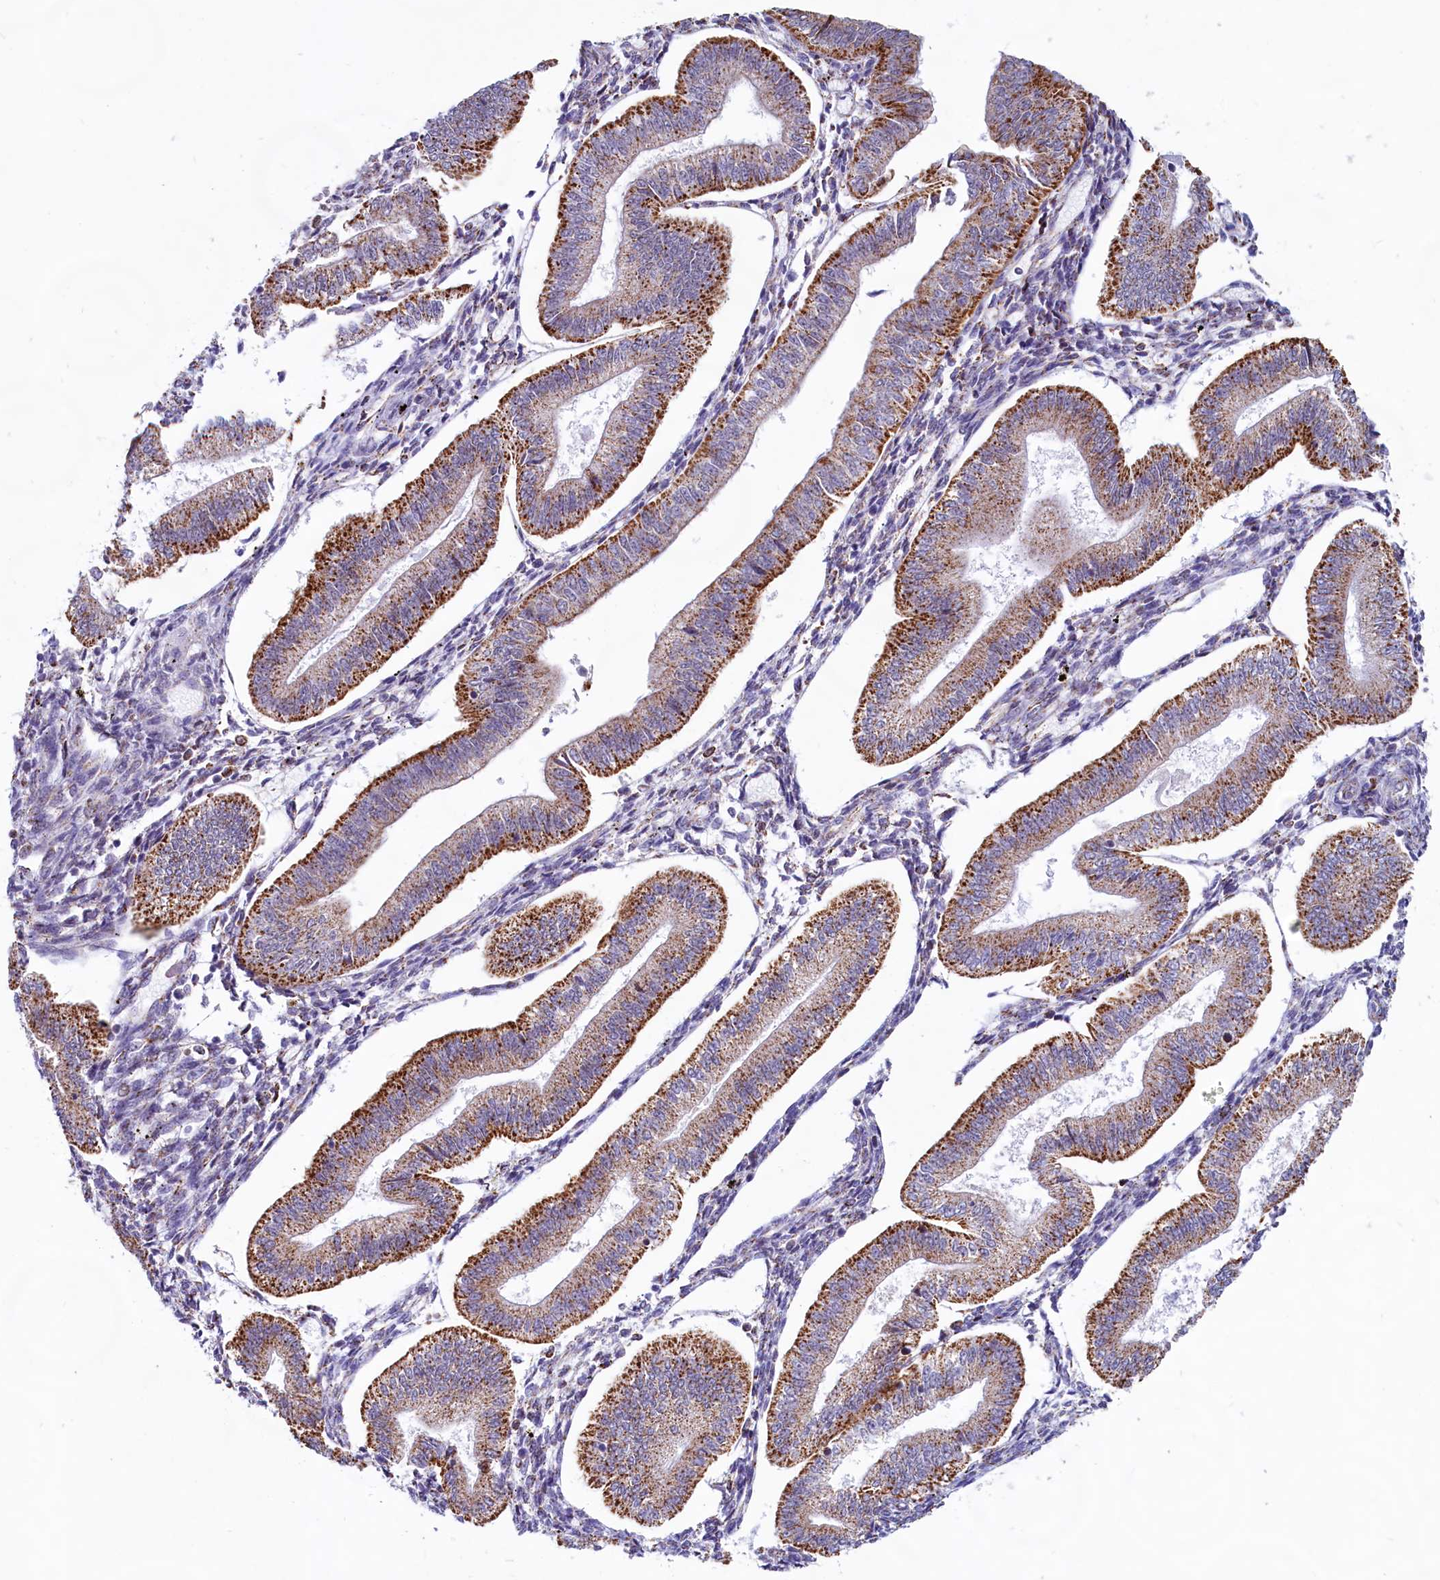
{"staining": {"intensity": "negative", "quantity": "none", "location": "none"}, "tissue": "endometrium", "cell_type": "Cells in endometrial stroma", "image_type": "normal", "snomed": [{"axis": "morphology", "description": "Normal tissue, NOS"}, {"axis": "topography", "description": "Endometrium"}], "caption": "An immunohistochemistry (IHC) micrograph of benign endometrium is shown. There is no staining in cells in endometrial stroma of endometrium. (DAB (3,3'-diaminobenzidine) immunohistochemistry with hematoxylin counter stain).", "gene": "C1D", "patient": {"sex": "female", "age": 34}}